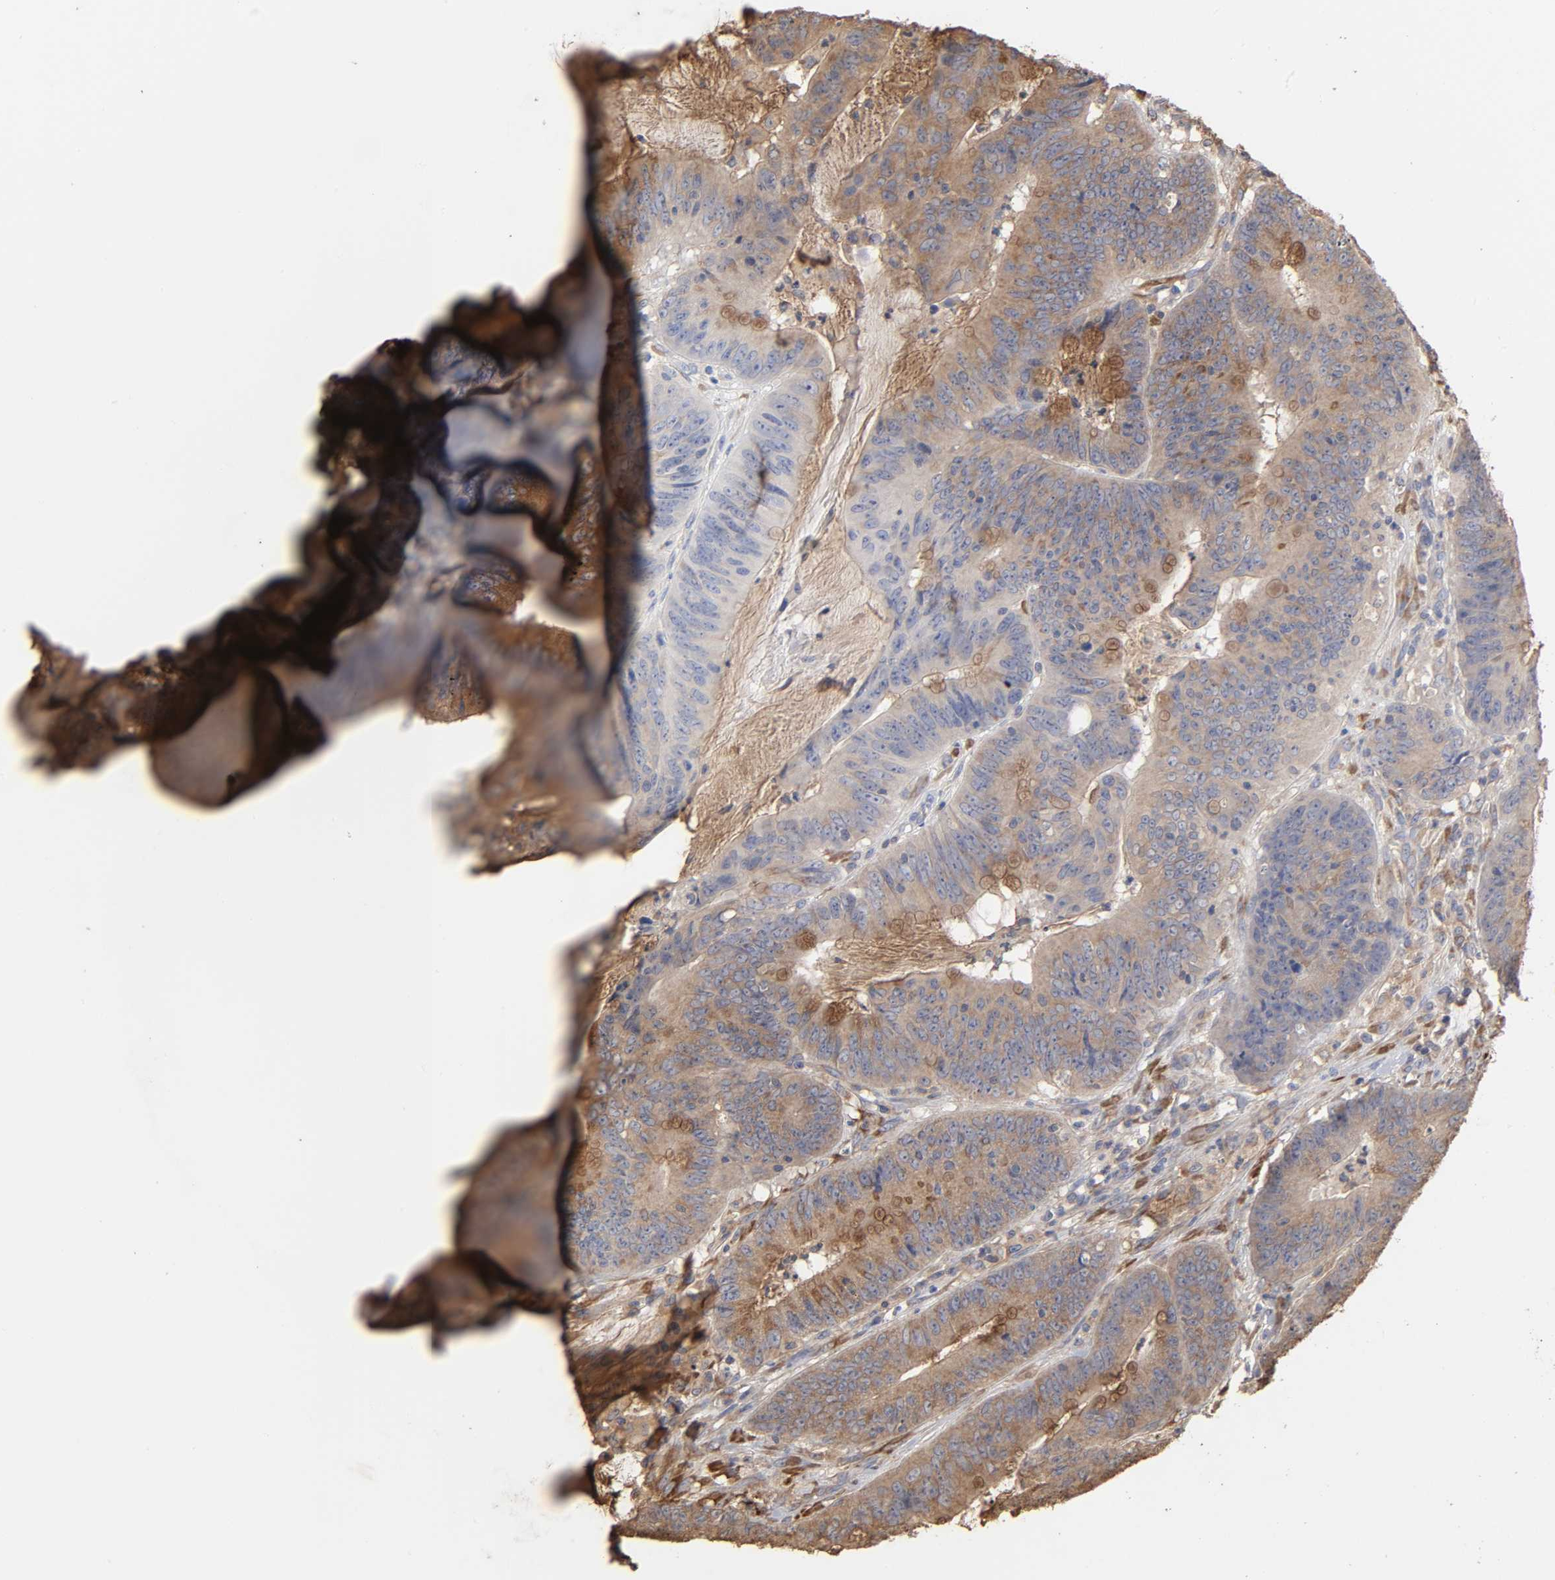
{"staining": {"intensity": "moderate", "quantity": ">75%", "location": "cytoplasmic/membranous"}, "tissue": "colorectal cancer", "cell_type": "Tumor cells", "image_type": "cancer", "snomed": [{"axis": "morphology", "description": "Adenocarcinoma, NOS"}, {"axis": "topography", "description": "Colon"}], "caption": "Colorectal cancer stained for a protein (brown) displays moderate cytoplasmic/membranous positive expression in approximately >75% of tumor cells.", "gene": "EIF4G2", "patient": {"sex": "male", "age": 45}}